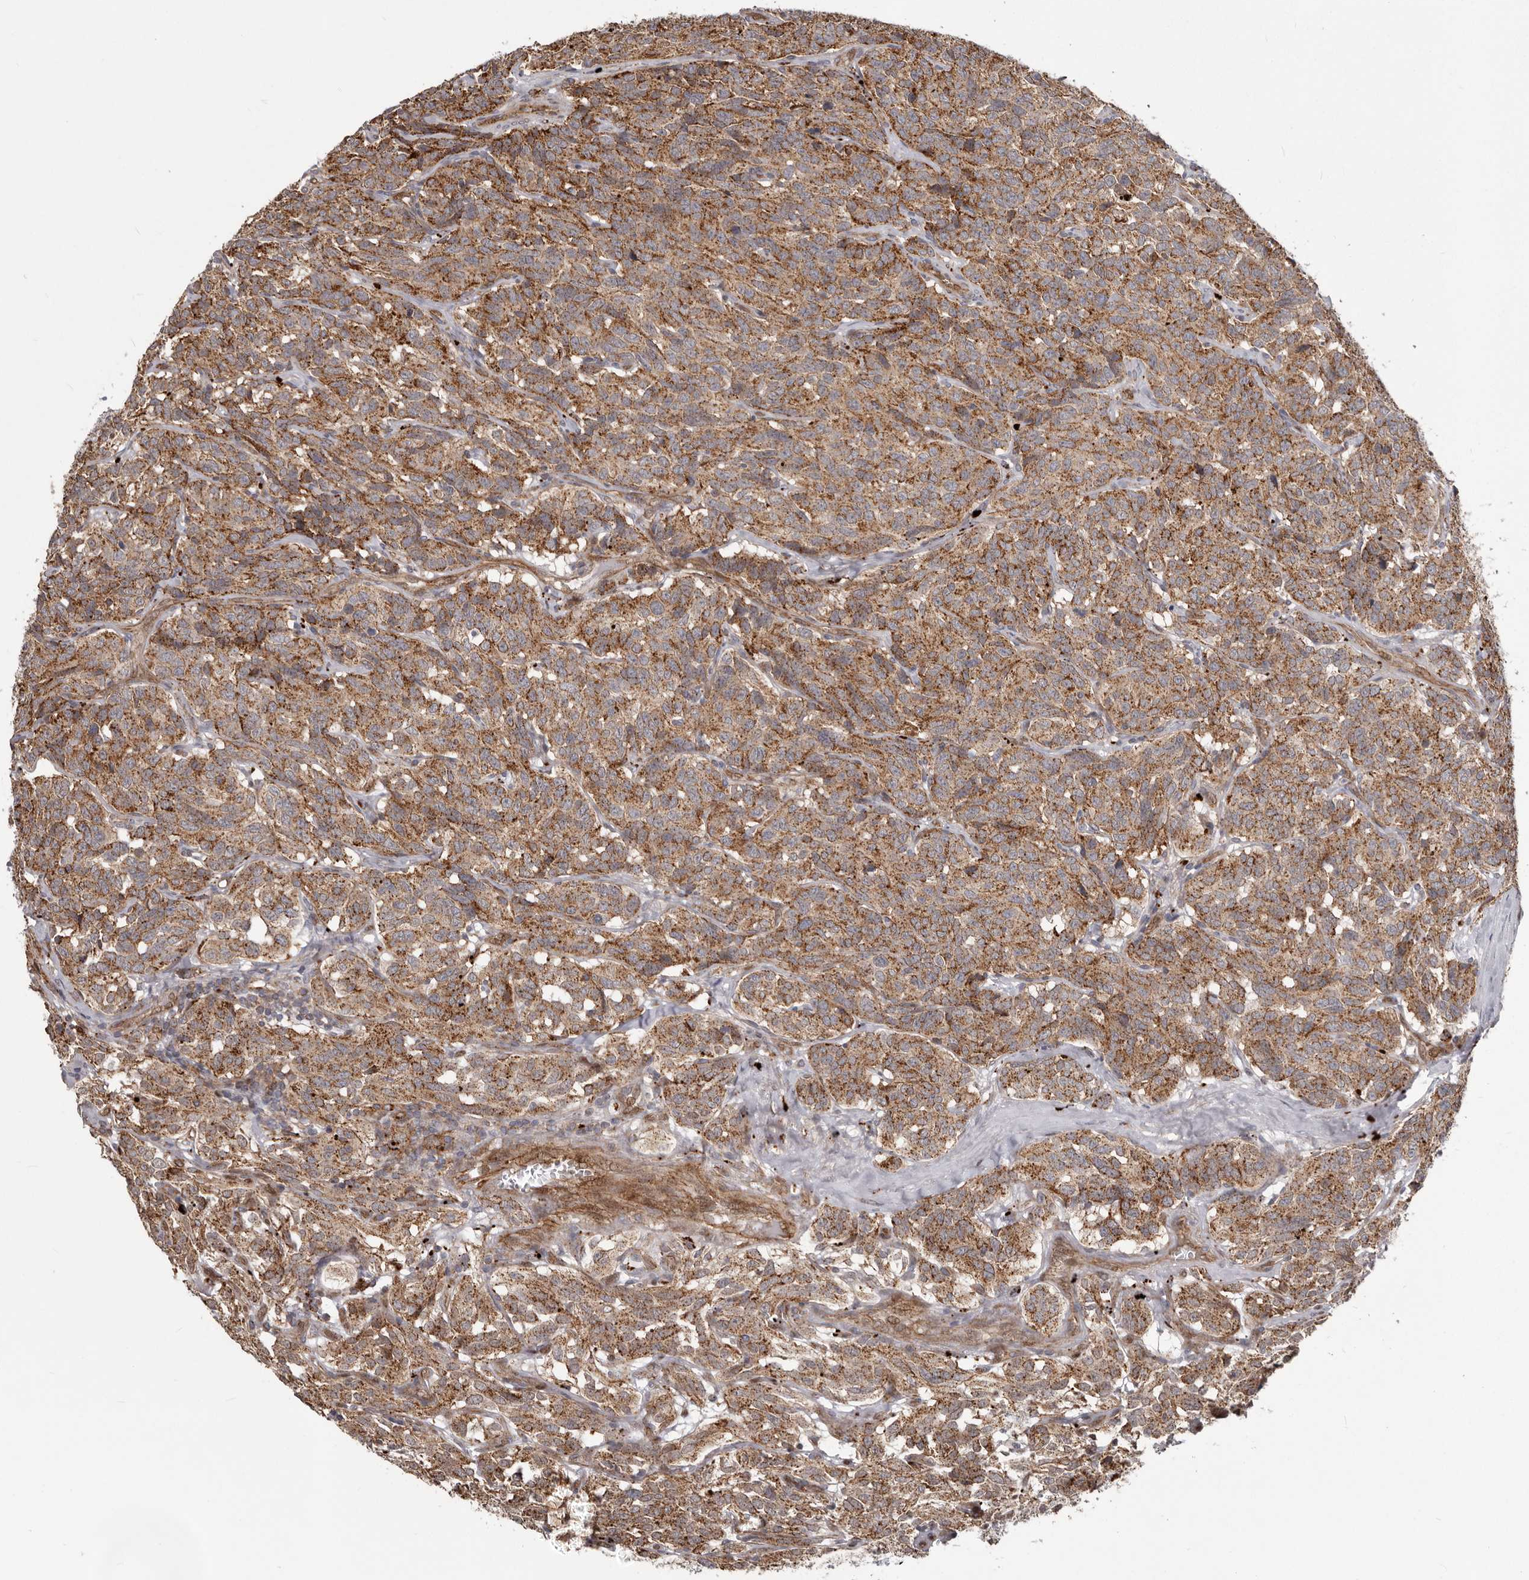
{"staining": {"intensity": "moderate", "quantity": ">75%", "location": "cytoplasmic/membranous"}, "tissue": "carcinoid", "cell_type": "Tumor cells", "image_type": "cancer", "snomed": [{"axis": "morphology", "description": "Carcinoid, malignant, NOS"}, {"axis": "topography", "description": "Lung"}], "caption": "Immunohistochemistry (IHC) (DAB) staining of carcinoid shows moderate cytoplasmic/membranous protein staining in approximately >75% of tumor cells.", "gene": "NUP43", "patient": {"sex": "female", "age": 46}}